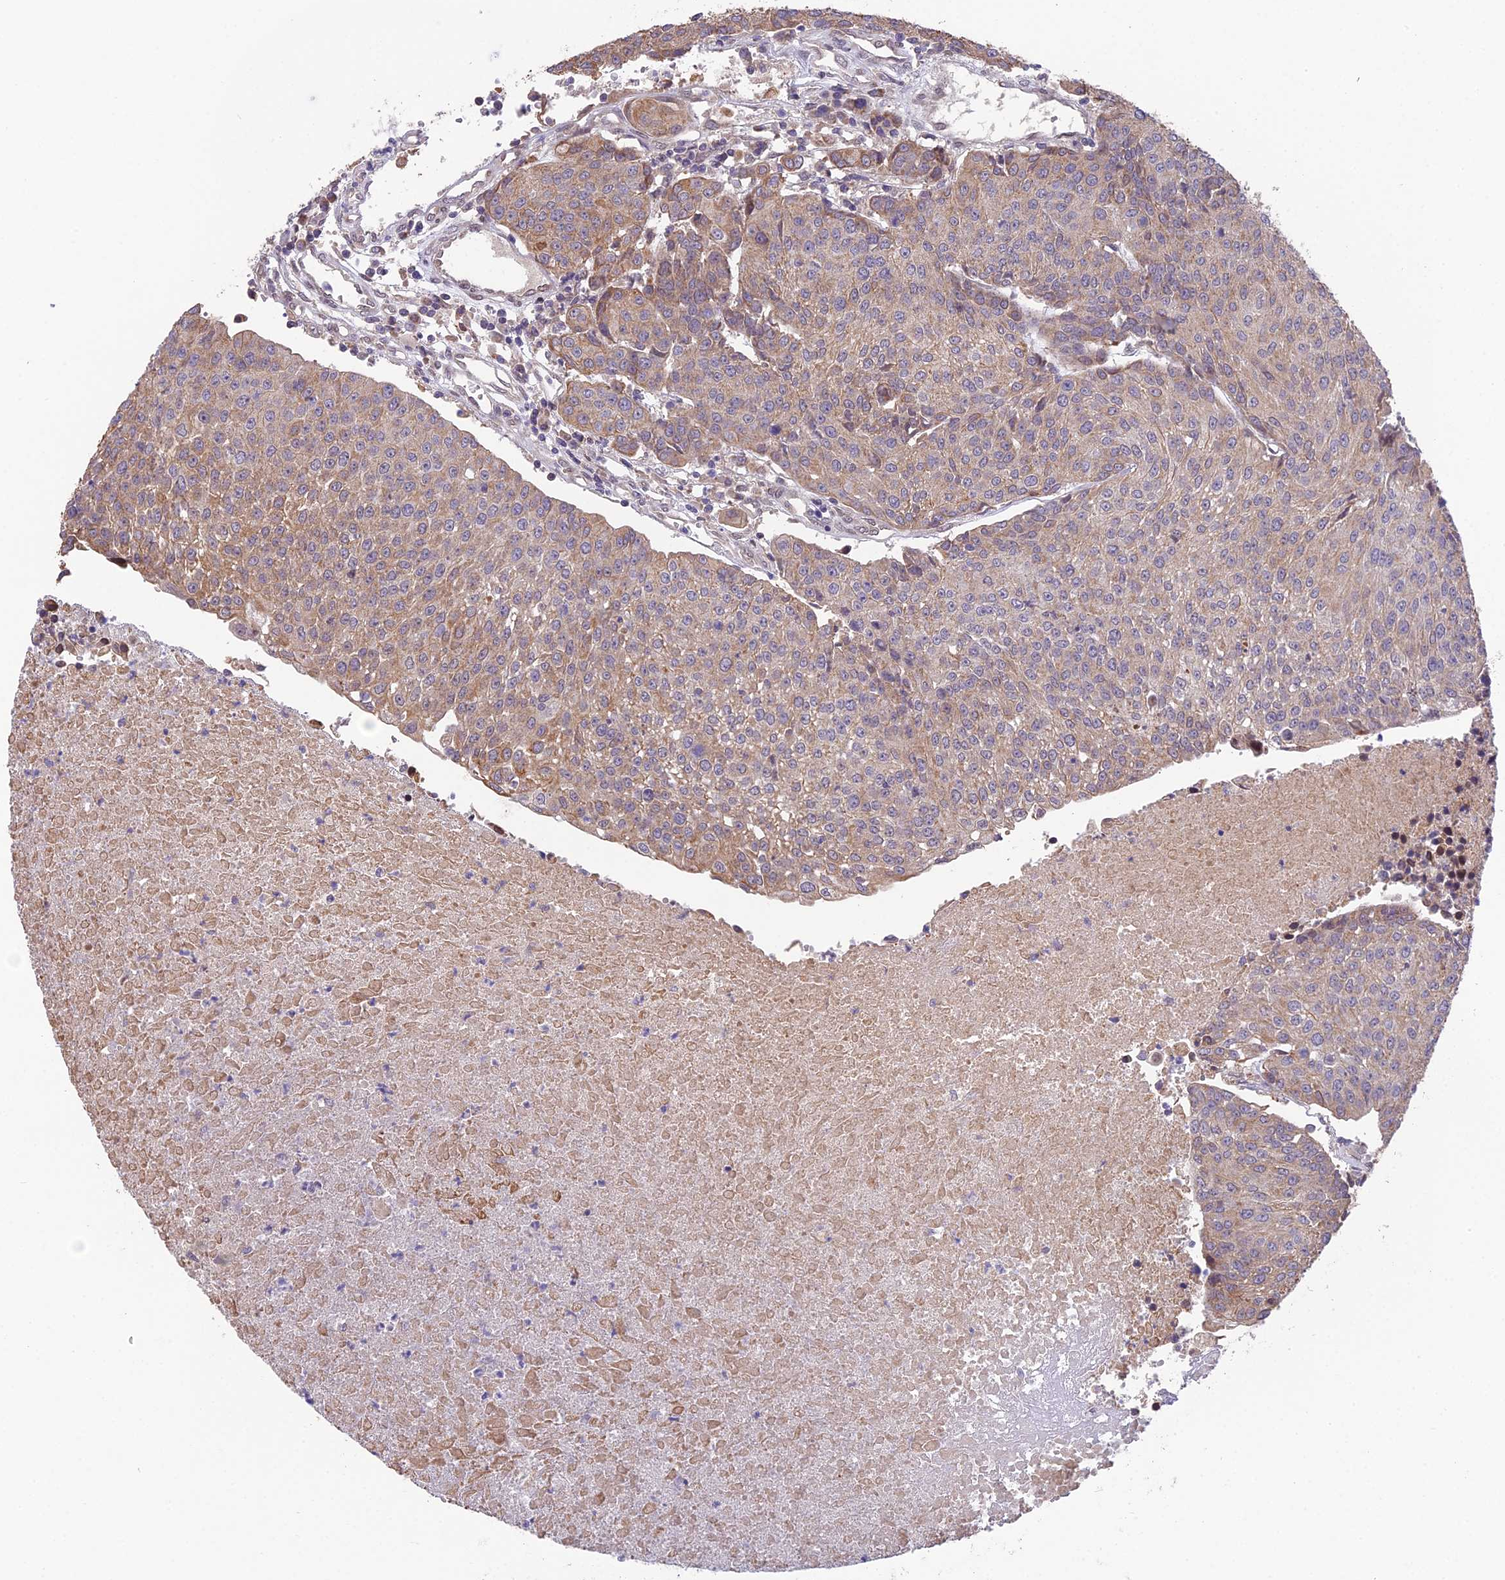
{"staining": {"intensity": "weak", "quantity": "25%-75%", "location": "cytoplasmic/membranous"}, "tissue": "urothelial cancer", "cell_type": "Tumor cells", "image_type": "cancer", "snomed": [{"axis": "morphology", "description": "Urothelial carcinoma, High grade"}, {"axis": "topography", "description": "Urinary bladder"}], "caption": "A photomicrograph showing weak cytoplasmic/membranous positivity in approximately 25%-75% of tumor cells in high-grade urothelial carcinoma, as visualized by brown immunohistochemical staining.", "gene": "CYP2R1", "patient": {"sex": "female", "age": 85}}